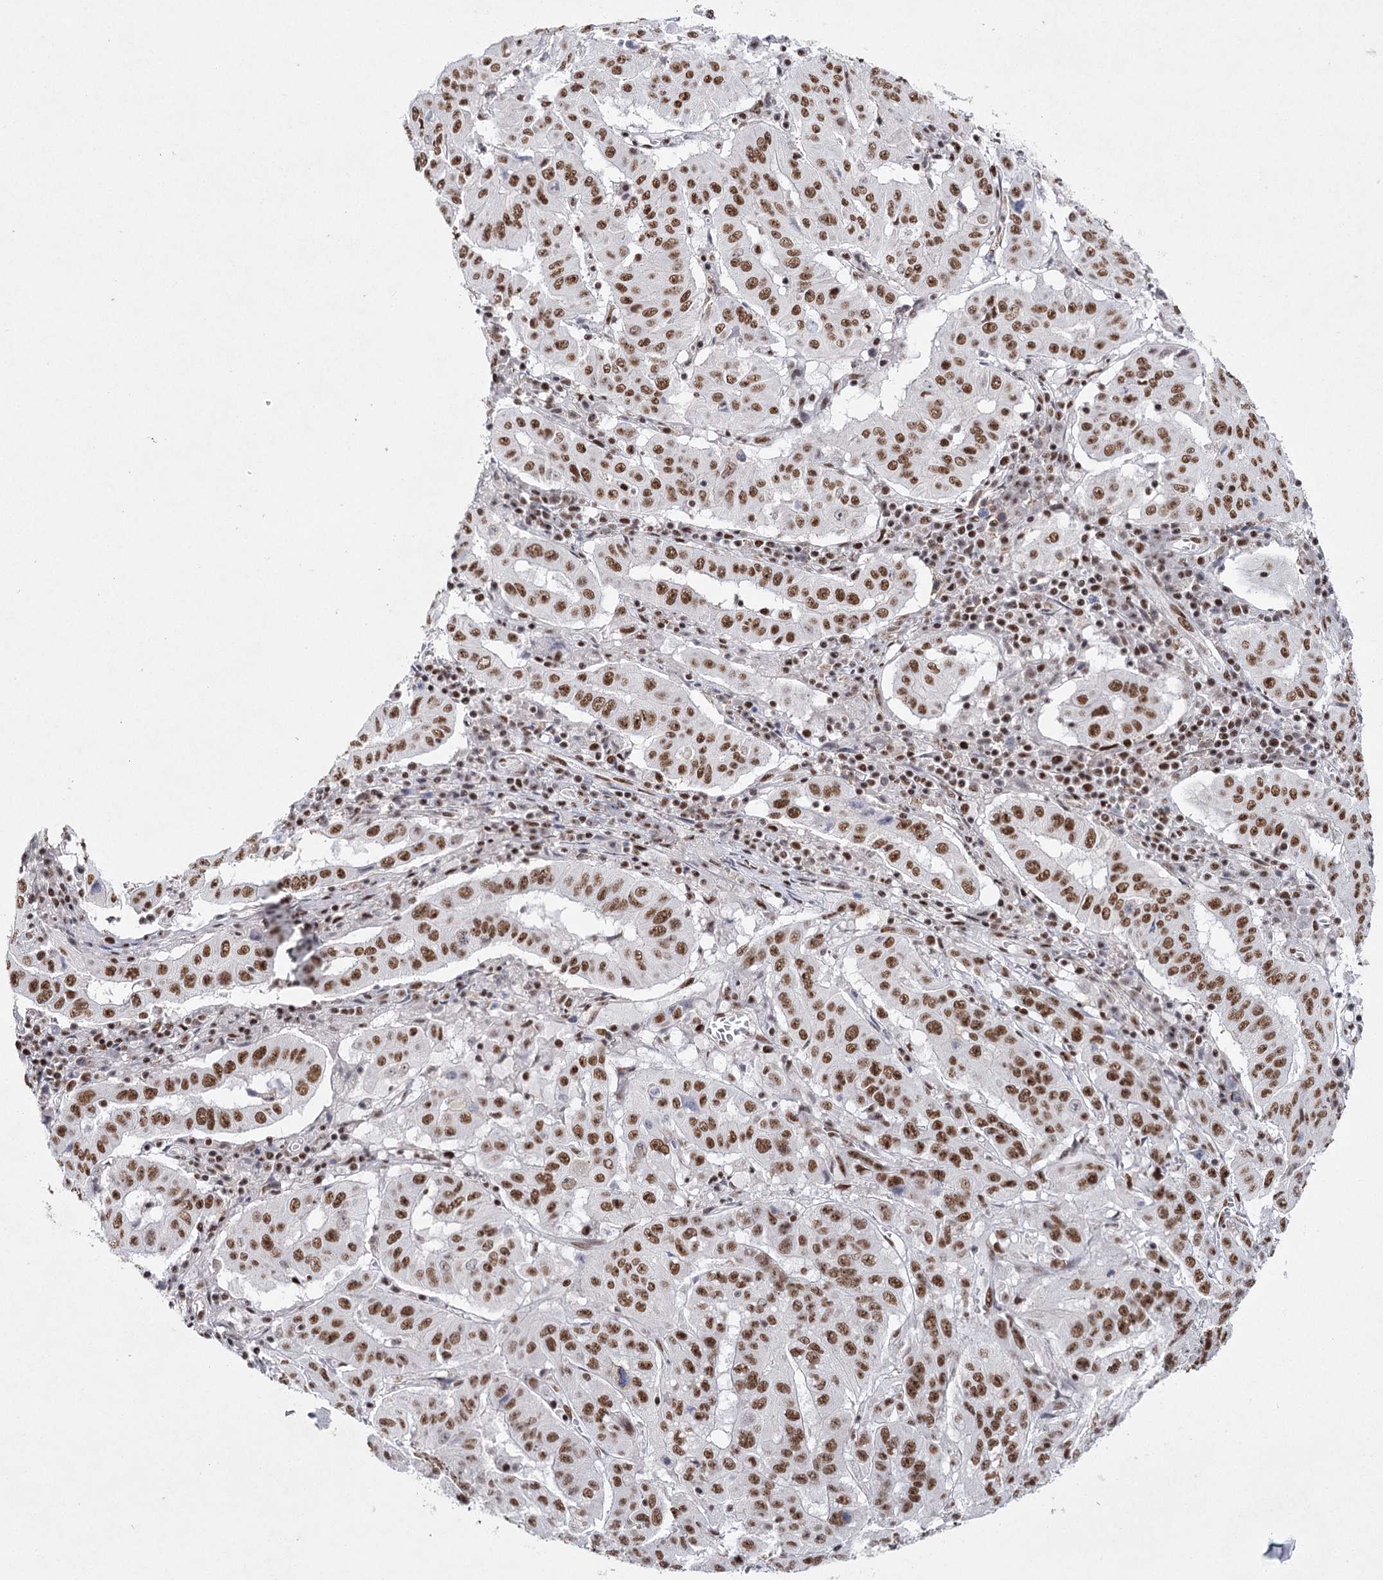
{"staining": {"intensity": "moderate", "quantity": ">75%", "location": "nuclear"}, "tissue": "pancreatic cancer", "cell_type": "Tumor cells", "image_type": "cancer", "snomed": [{"axis": "morphology", "description": "Adenocarcinoma, NOS"}, {"axis": "topography", "description": "Pancreas"}], "caption": "Approximately >75% of tumor cells in human adenocarcinoma (pancreatic) display moderate nuclear protein positivity as visualized by brown immunohistochemical staining.", "gene": "SCAF8", "patient": {"sex": "male", "age": 63}}